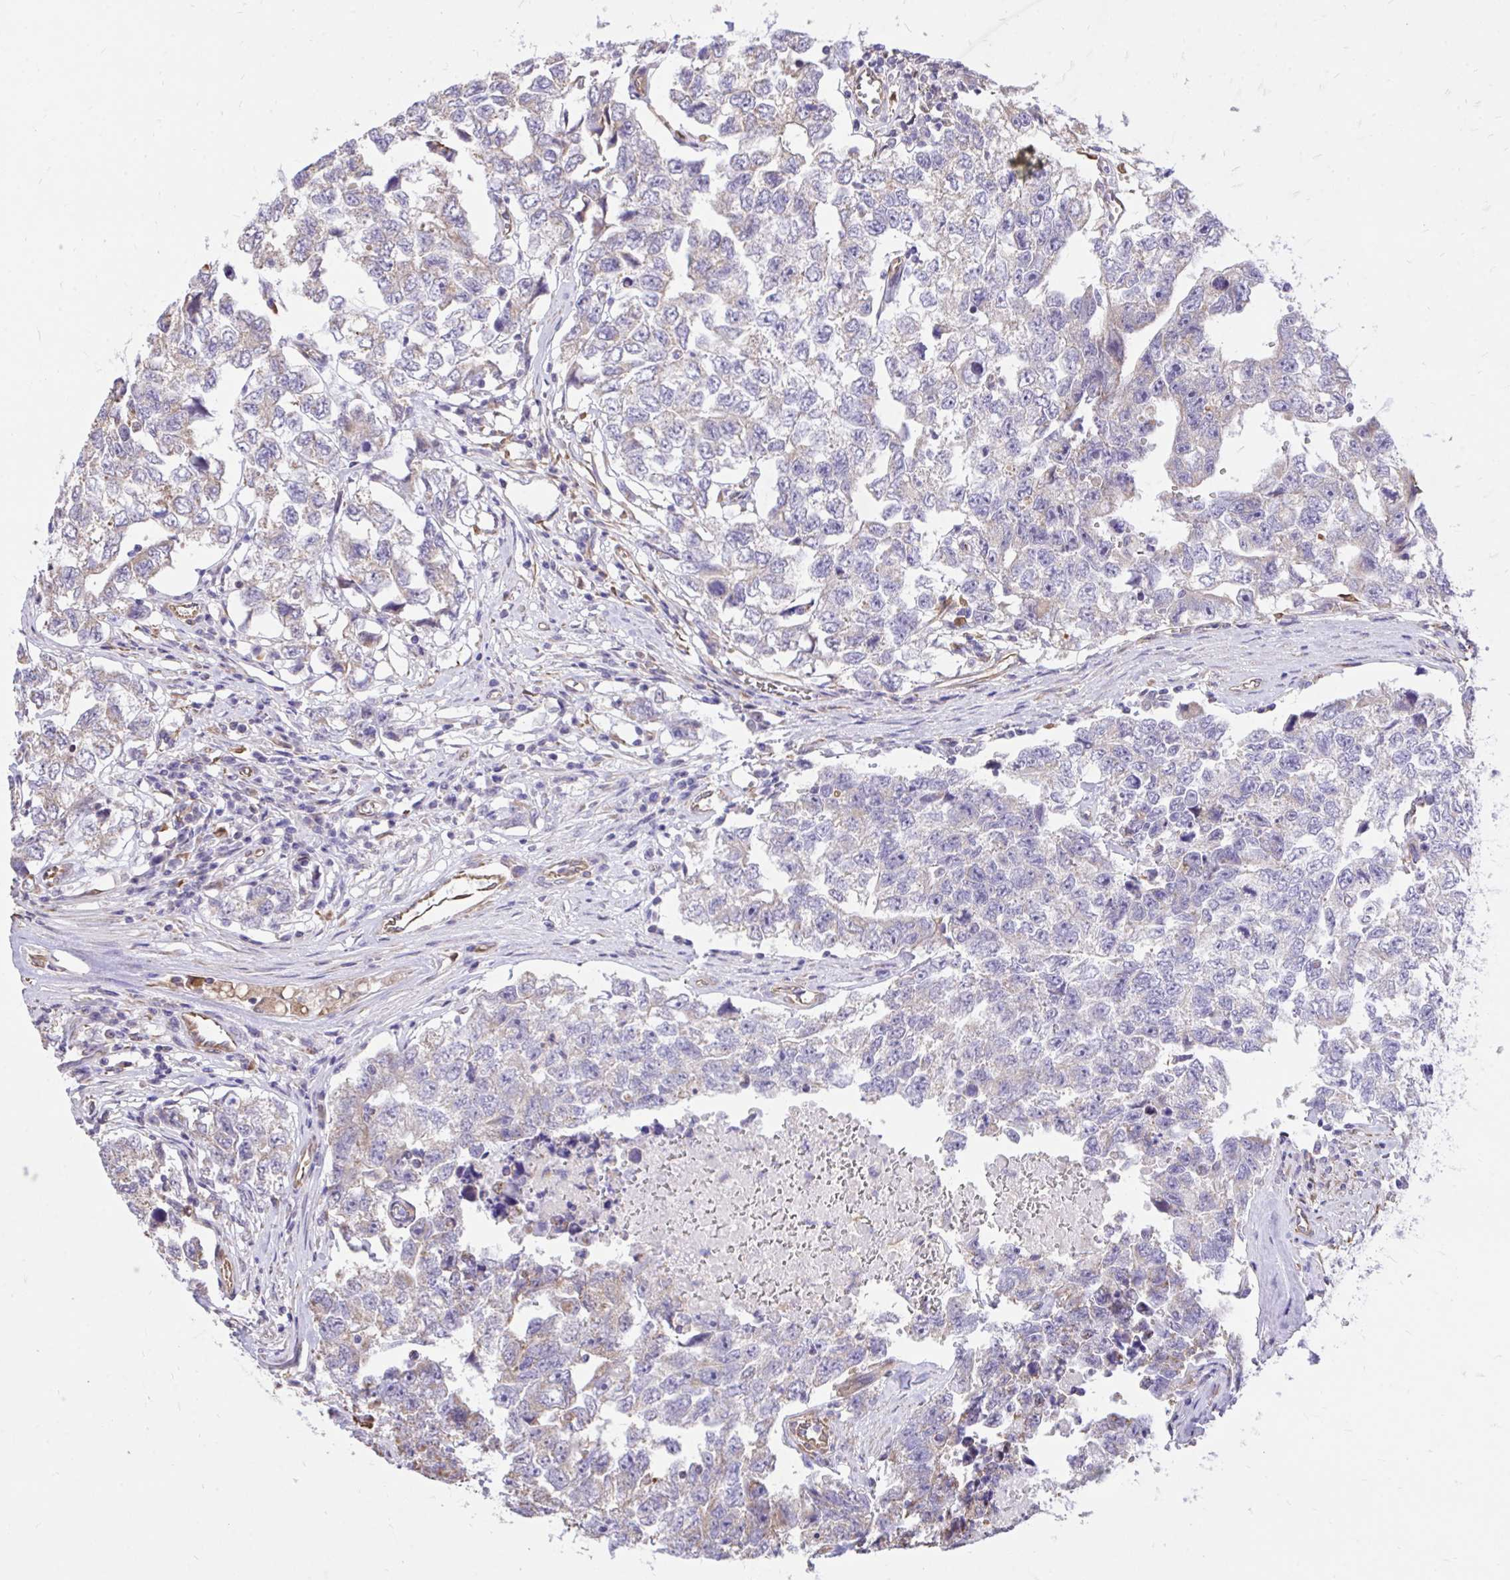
{"staining": {"intensity": "weak", "quantity": "<25%", "location": "cytoplasmic/membranous"}, "tissue": "testis cancer", "cell_type": "Tumor cells", "image_type": "cancer", "snomed": [{"axis": "morphology", "description": "Carcinoma, Embryonal, NOS"}, {"axis": "topography", "description": "Testis"}], "caption": "This photomicrograph is of testis cancer (embryonal carcinoma) stained with immunohistochemistry to label a protein in brown with the nuclei are counter-stained blue. There is no positivity in tumor cells. (DAB (3,3'-diaminobenzidine) IHC, high magnification).", "gene": "RNF103", "patient": {"sex": "male", "age": 22}}